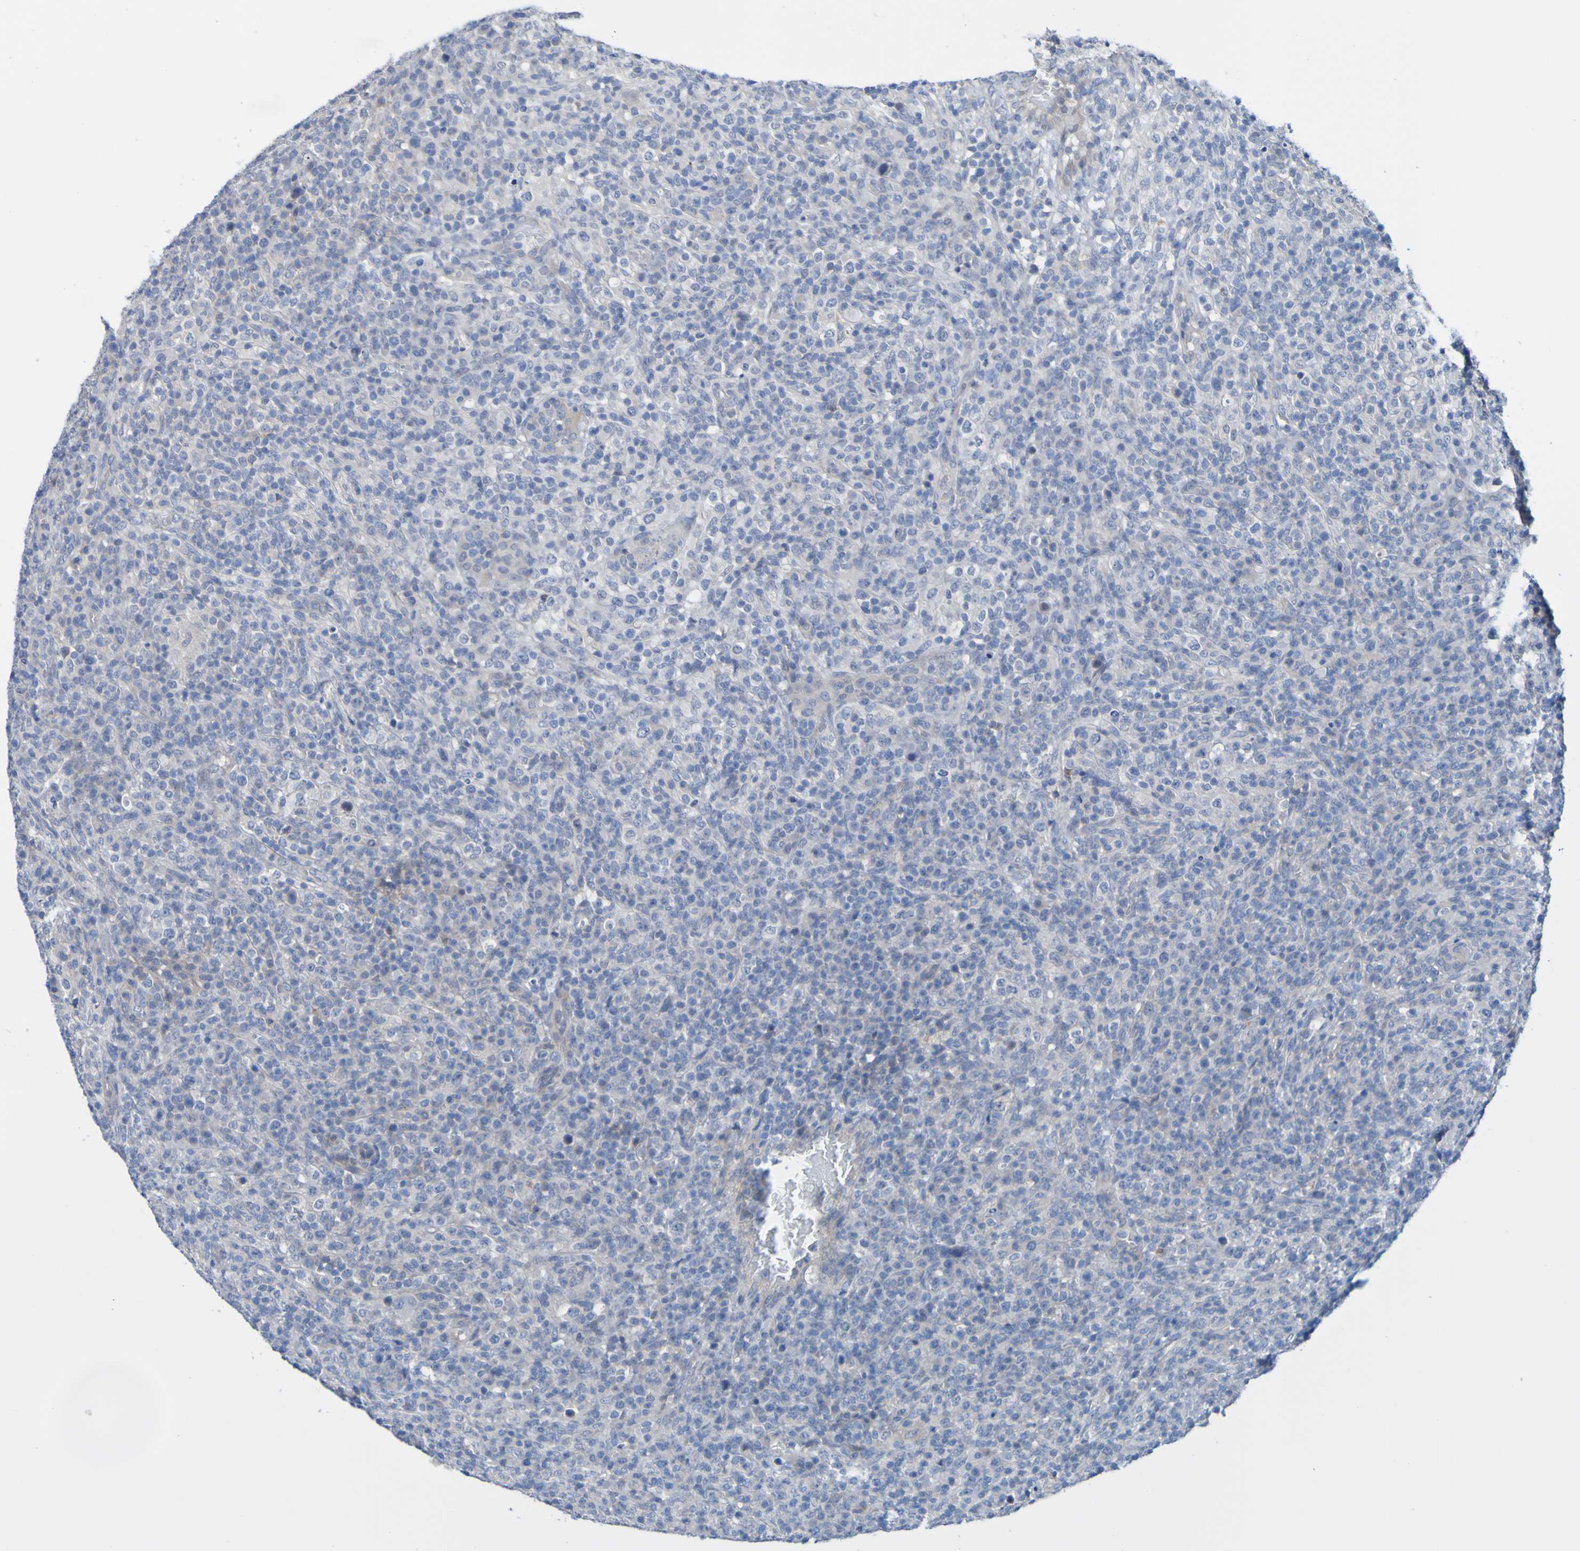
{"staining": {"intensity": "negative", "quantity": "none", "location": "none"}, "tissue": "lymphoma", "cell_type": "Tumor cells", "image_type": "cancer", "snomed": [{"axis": "morphology", "description": "Malignant lymphoma, non-Hodgkin's type, High grade"}, {"axis": "topography", "description": "Lymph node"}], "caption": "Malignant lymphoma, non-Hodgkin's type (high-grade) was stained to show a protein in brown. There is no significant positivity in tumor cells.", "gene": "ACMSD", "patient": {"sex": "female", "age": 76}}